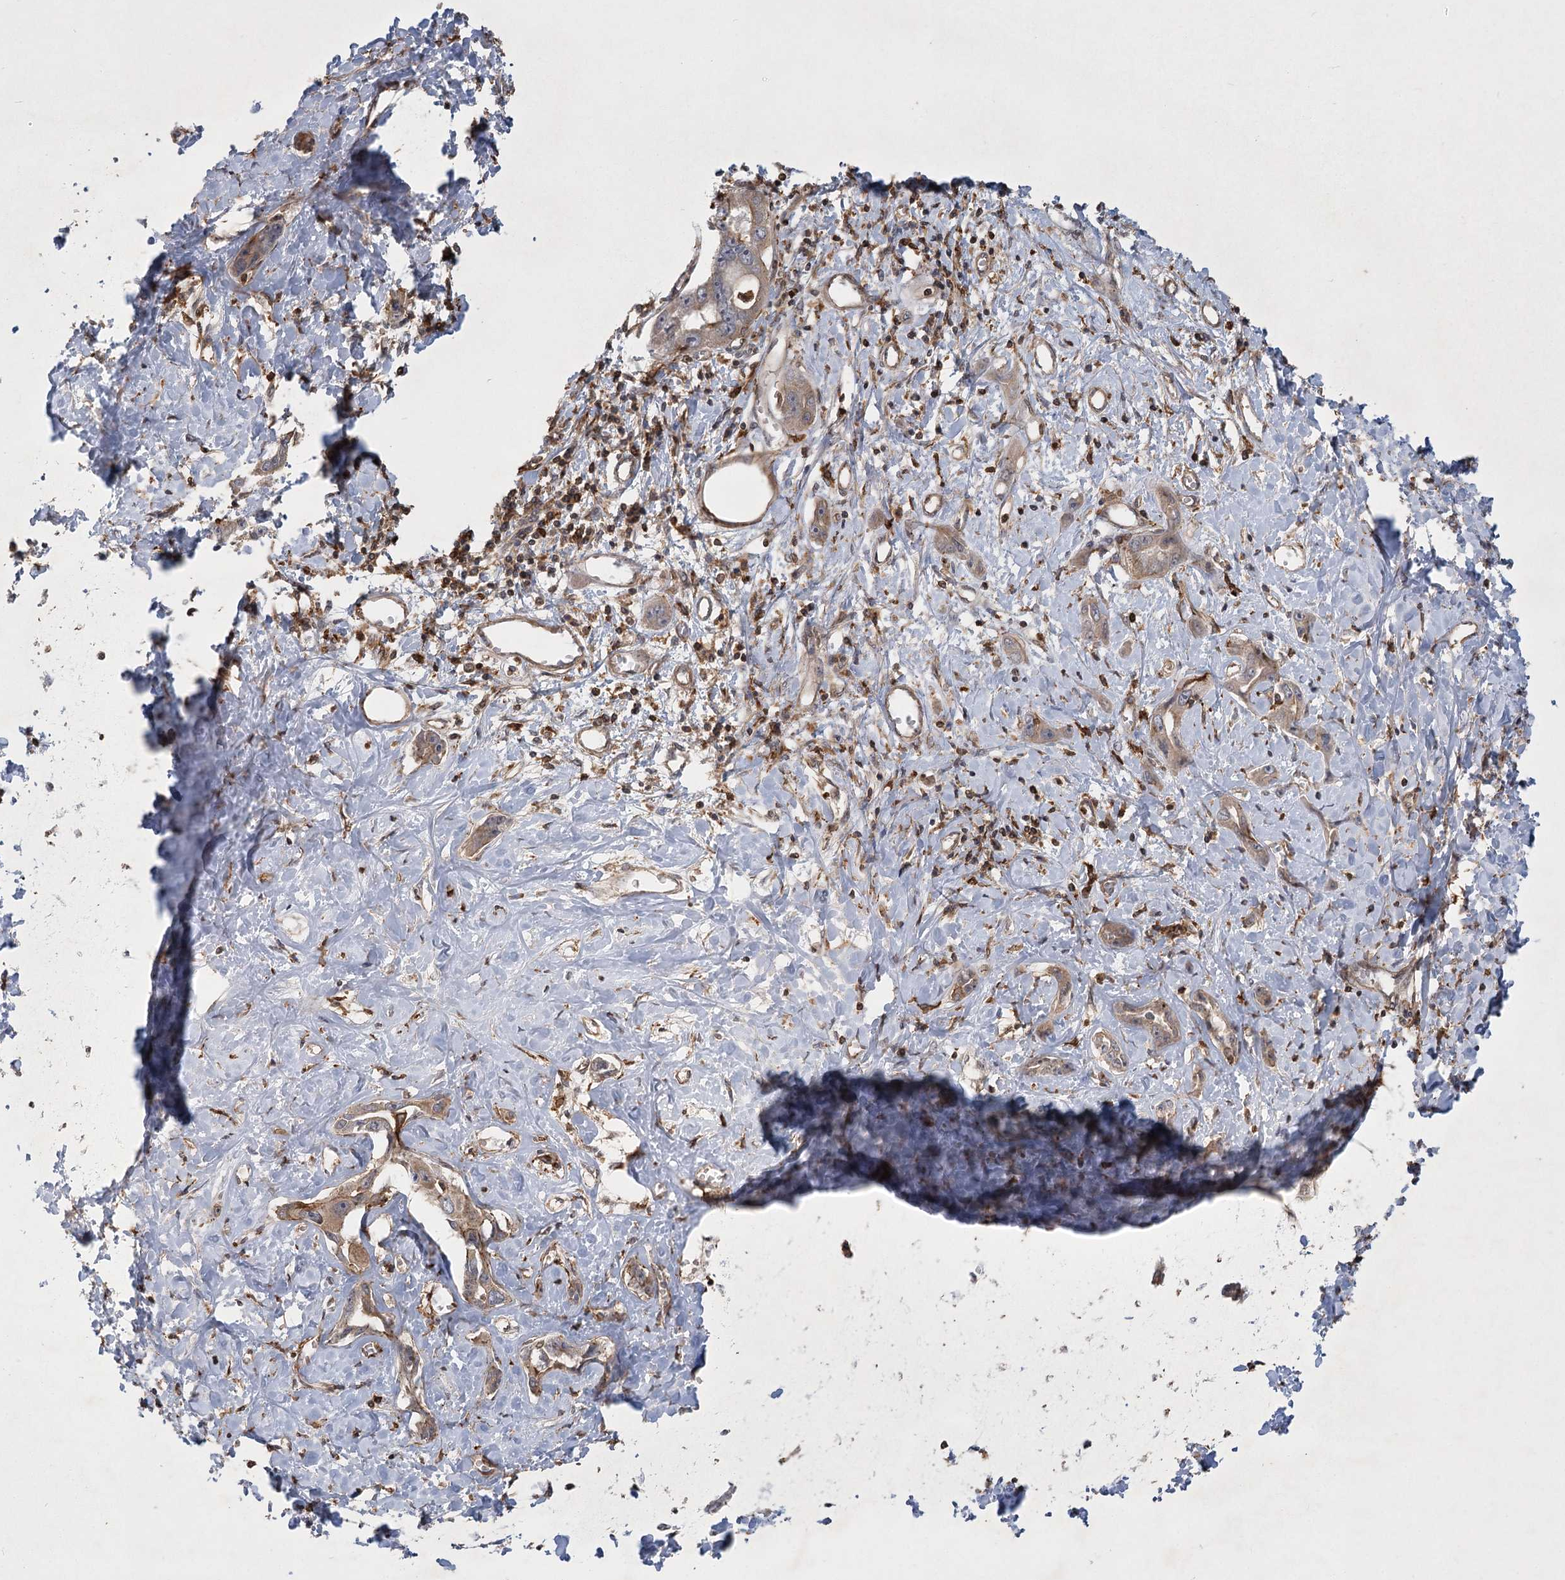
{"staining": {"intensity": "weak", "quantity": "25%-75%", "location": "cytoplasmic/membranous"}, "tissue": "liver cancer", "cell_type": "Tumor cells", "image_type": "cancer", "snomed": [{"axis": "morphology", "description": "Cholangiocarcinoma"}, {"axis": "topography", "description": "Liver"}], "caption": "The image reveals a brown stain indicating the presence of a protein in the cytoplasmic/membranous of tumor cells in liver cancer (cholangiocarcinoma).", "gene": "MEPE", "patient": {"sex": "male", "age": 59}}